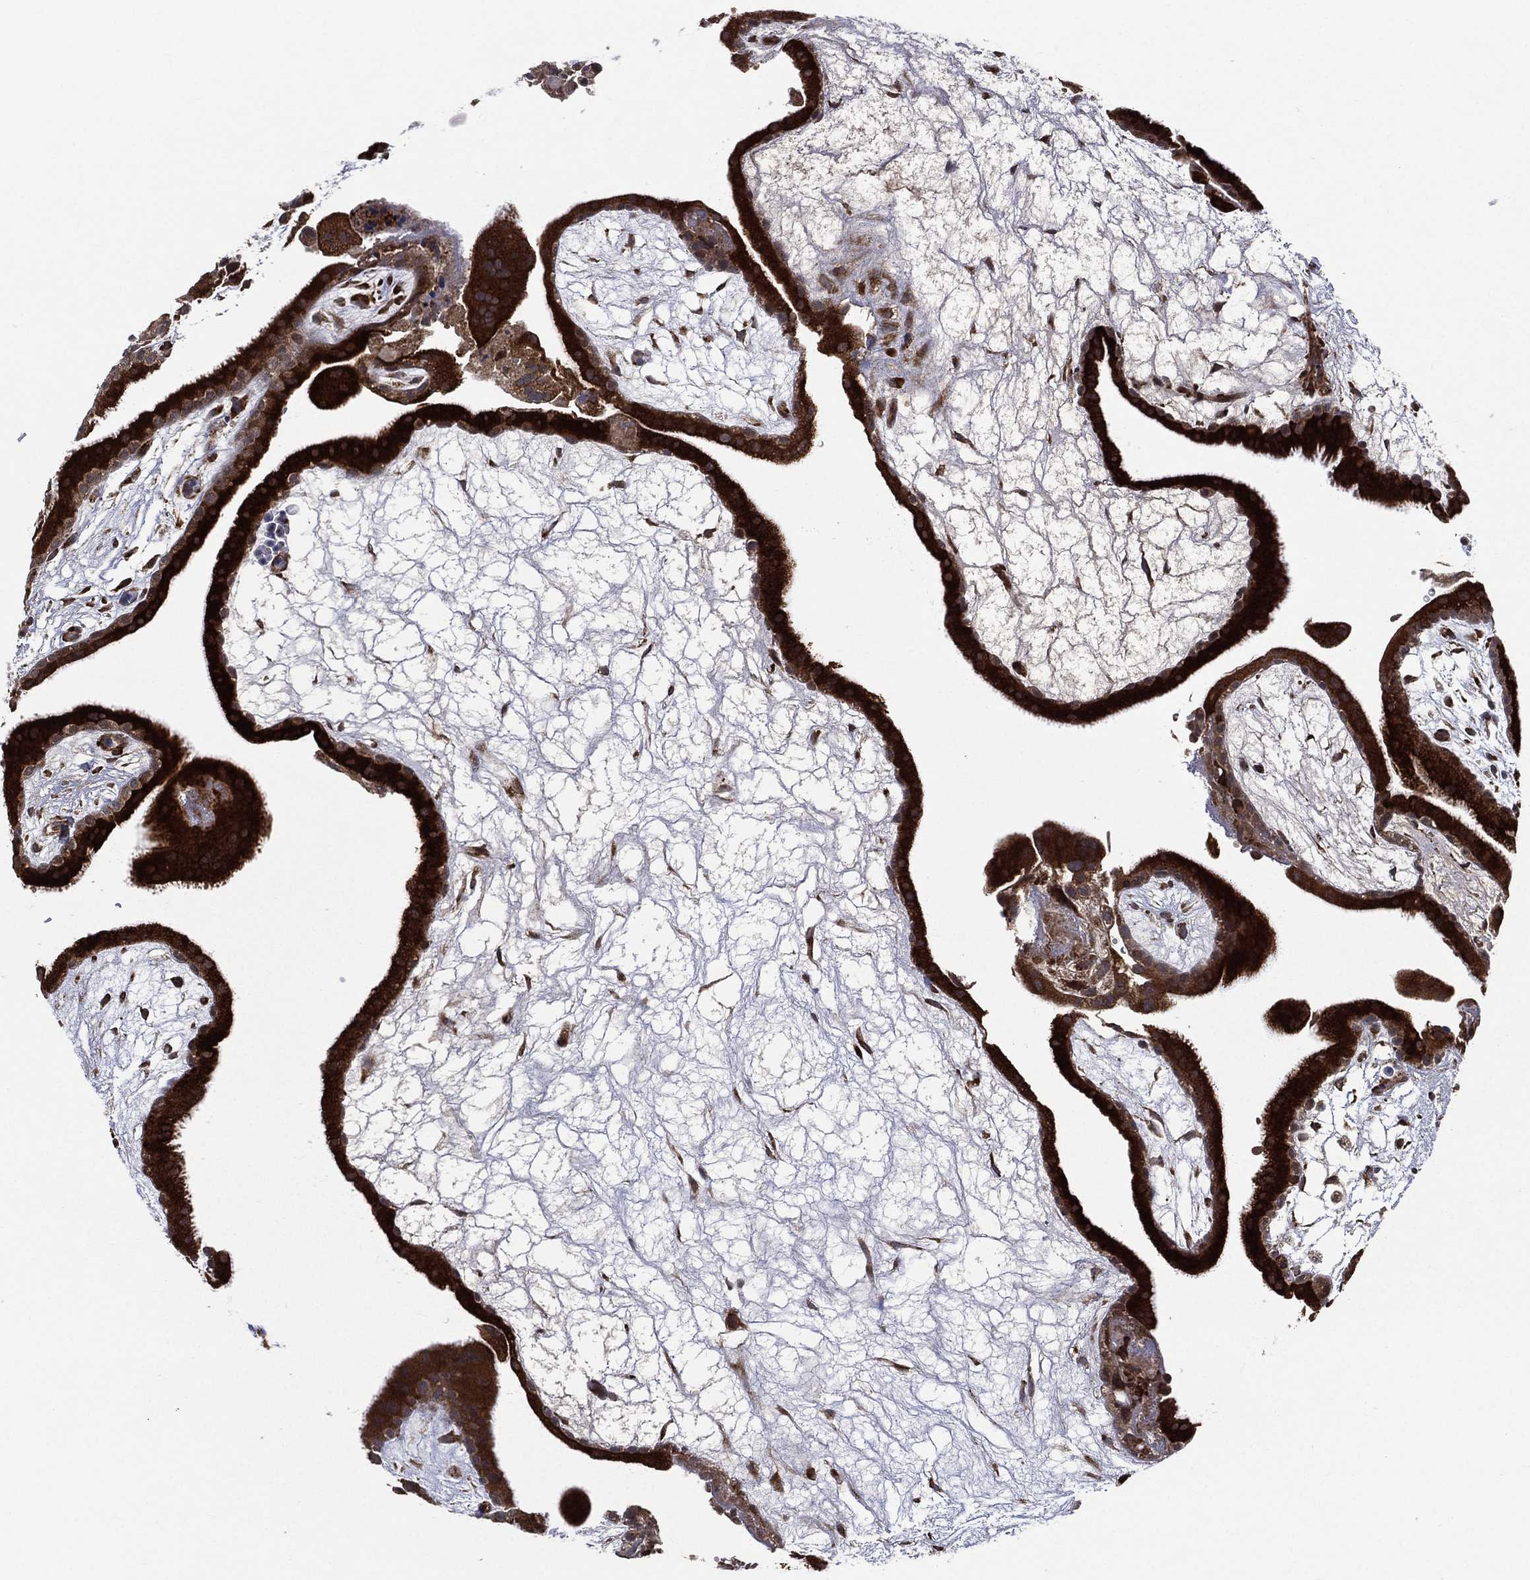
{"staining": {"intensity": "weak", "quantity": ">75%", "location": "cytoplasmic/membranous"}, "tissue": "placenta", "cell_type": "Decidual cells", "image_type": "normal", "snomed": [{"axis": "morphology", "description": "Normal tissue, NOS"}, {"axis": "topography", "description": "Placenta"}], "caption": "A low amount of weak cytoplasmic/membranous staining is appreciated in approximately >75% of decidual cells in normal placenta.", "gene": "RAB11FIP4", "patient": {"sex": "female", "age": 19}}